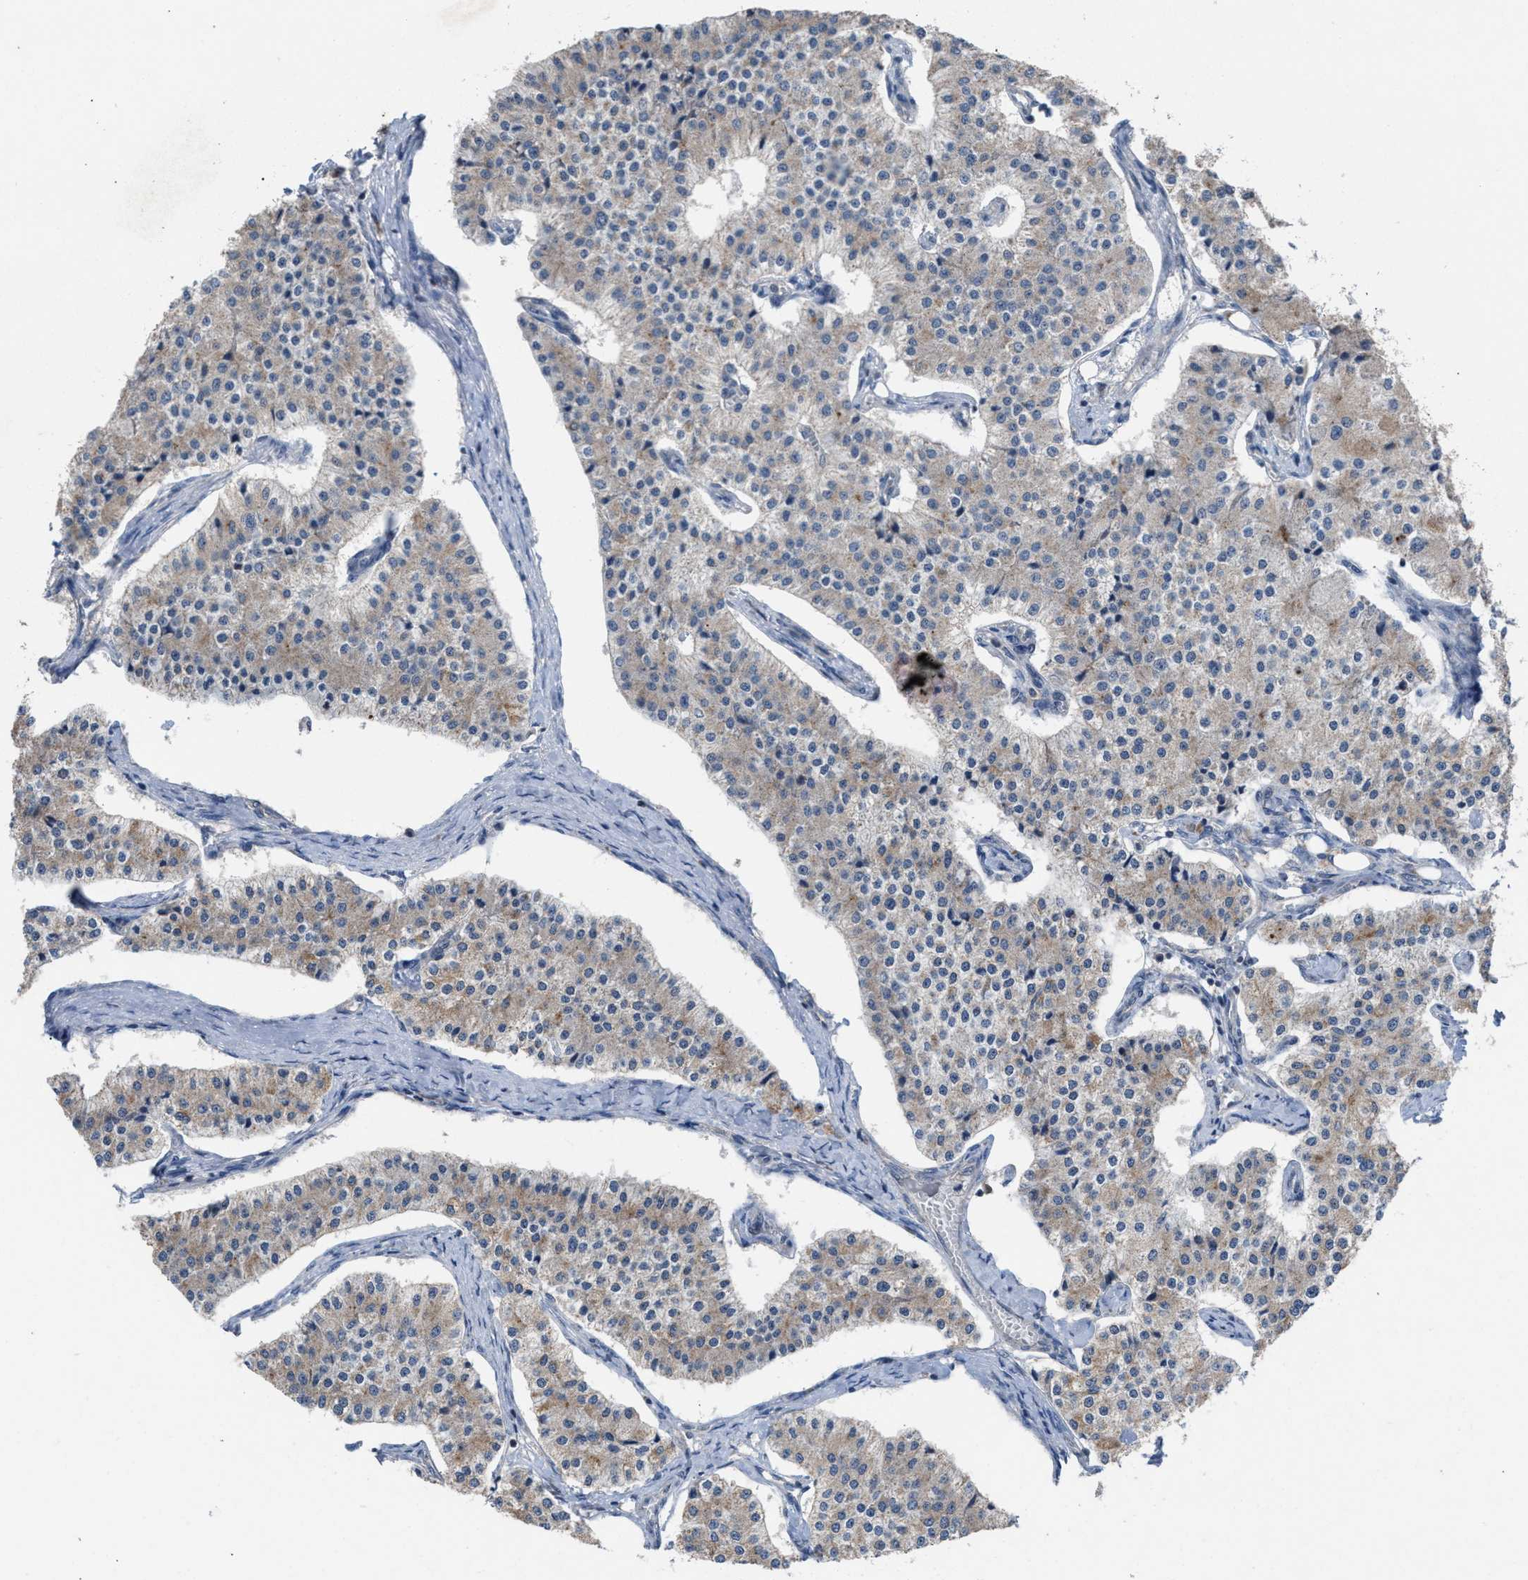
{"staining": {"intensity": "weak", "quantity": "<25%", "location": "cytoplasmic/membranous"}, "tissue": "carcinoid", "cell_type": "Tumor cells", "image_type": "cancer", "snomed": [{"axis": "morphology", "description": "Carcinoid, malignant, NOS"}, {"axis": "topography", "description": "Colon"}], "caption": "Protein analysis of carcinoid shows no significant positivity in tumor cells.", "gene": "C9orf78", "patient": {"sex": "female", "age": 52}}